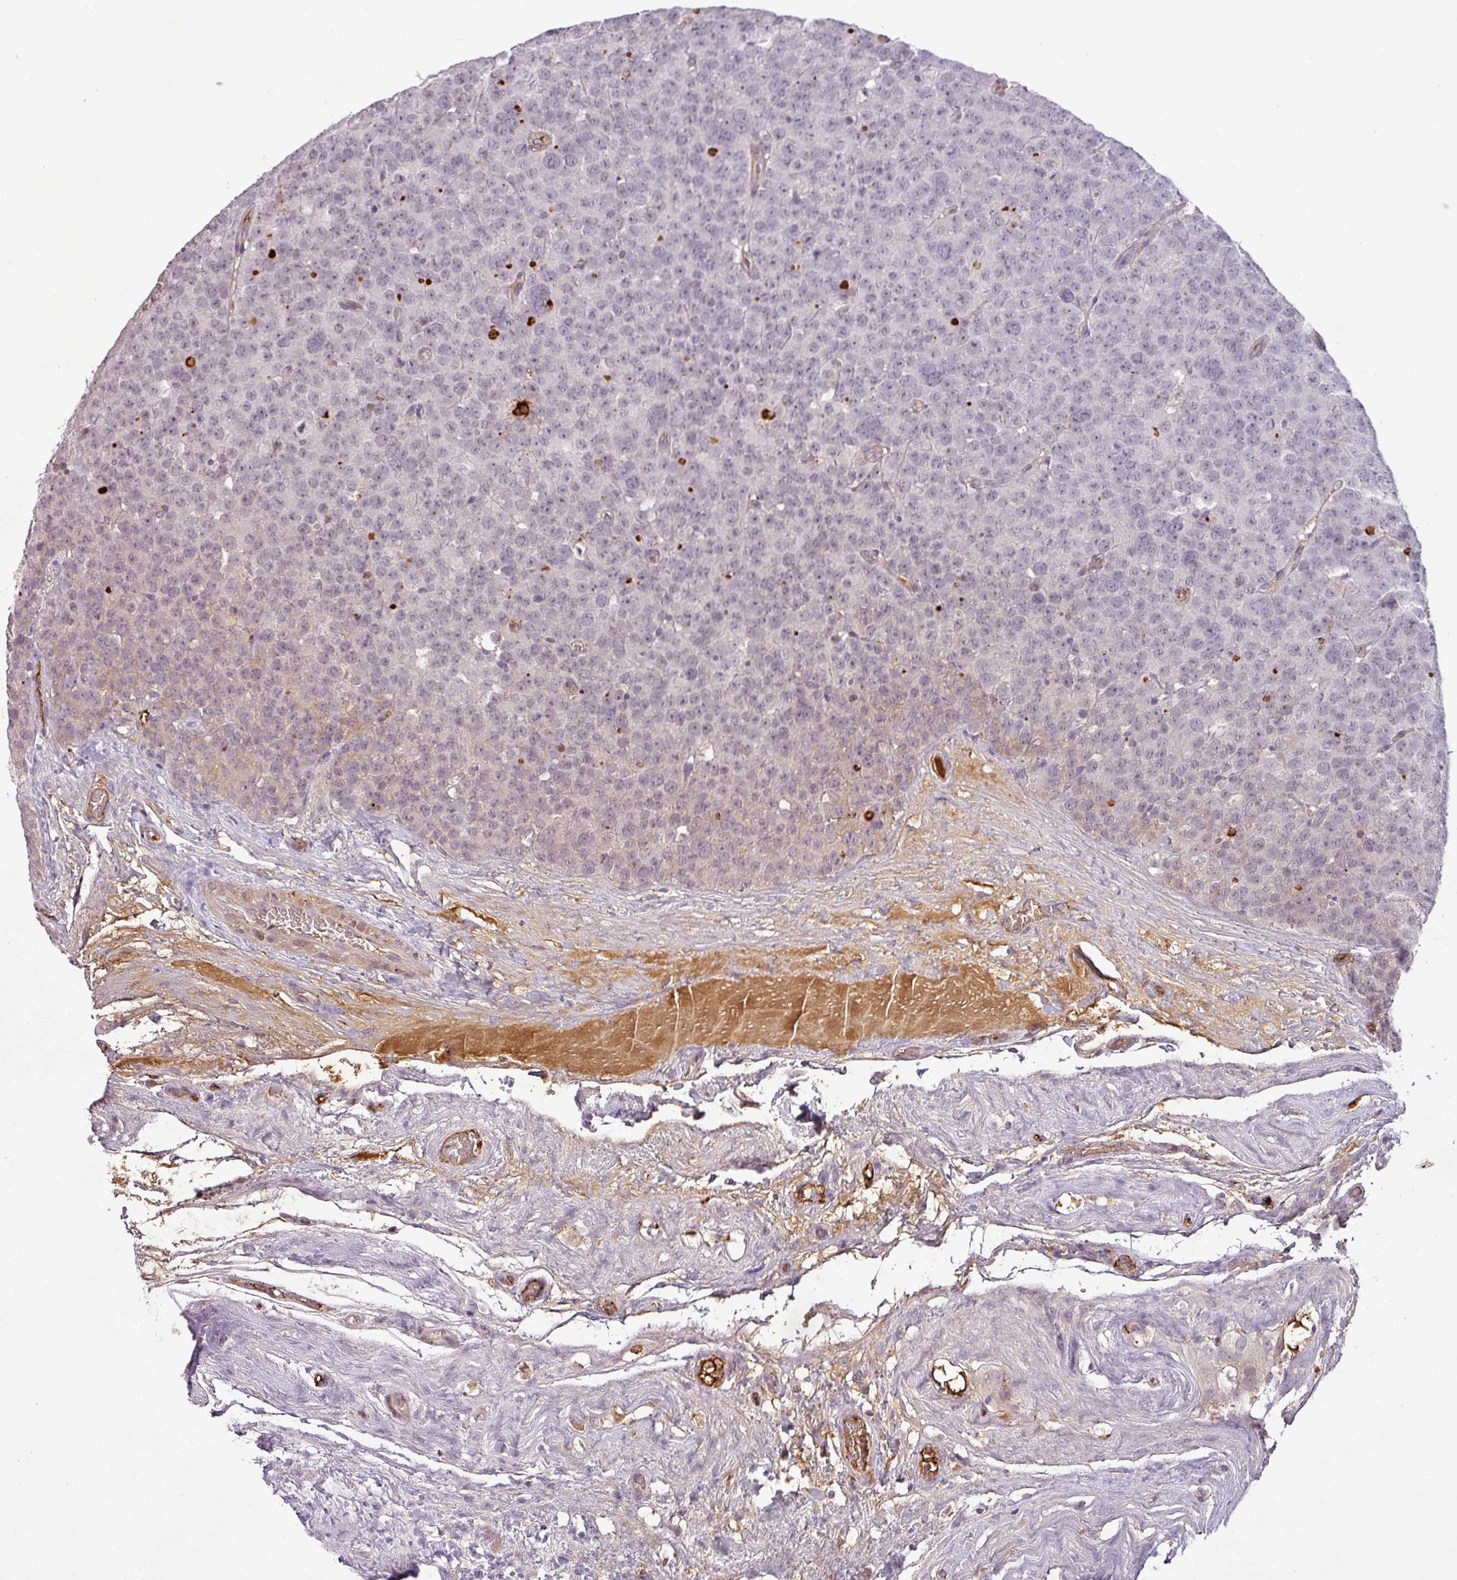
{"staining": {"intensity": "weak", "quantity": "<25%", "location": "cytoplasmic/membranous"}, "tissue": "testis cancer", "cell_type": "Tumor cells", "image_type": "cancer", "snomed": [{"axis": "morphology", "description": "Seminoma, NOS"}, {"axis": "topography", "description": "Testis"}], "caption": "IHC of seminoma (testis) shows no expression in tumor cells. Nuclei are stained in blue.", "gene": "APOC1", "patient": {"sex": "male", "age": 71}}